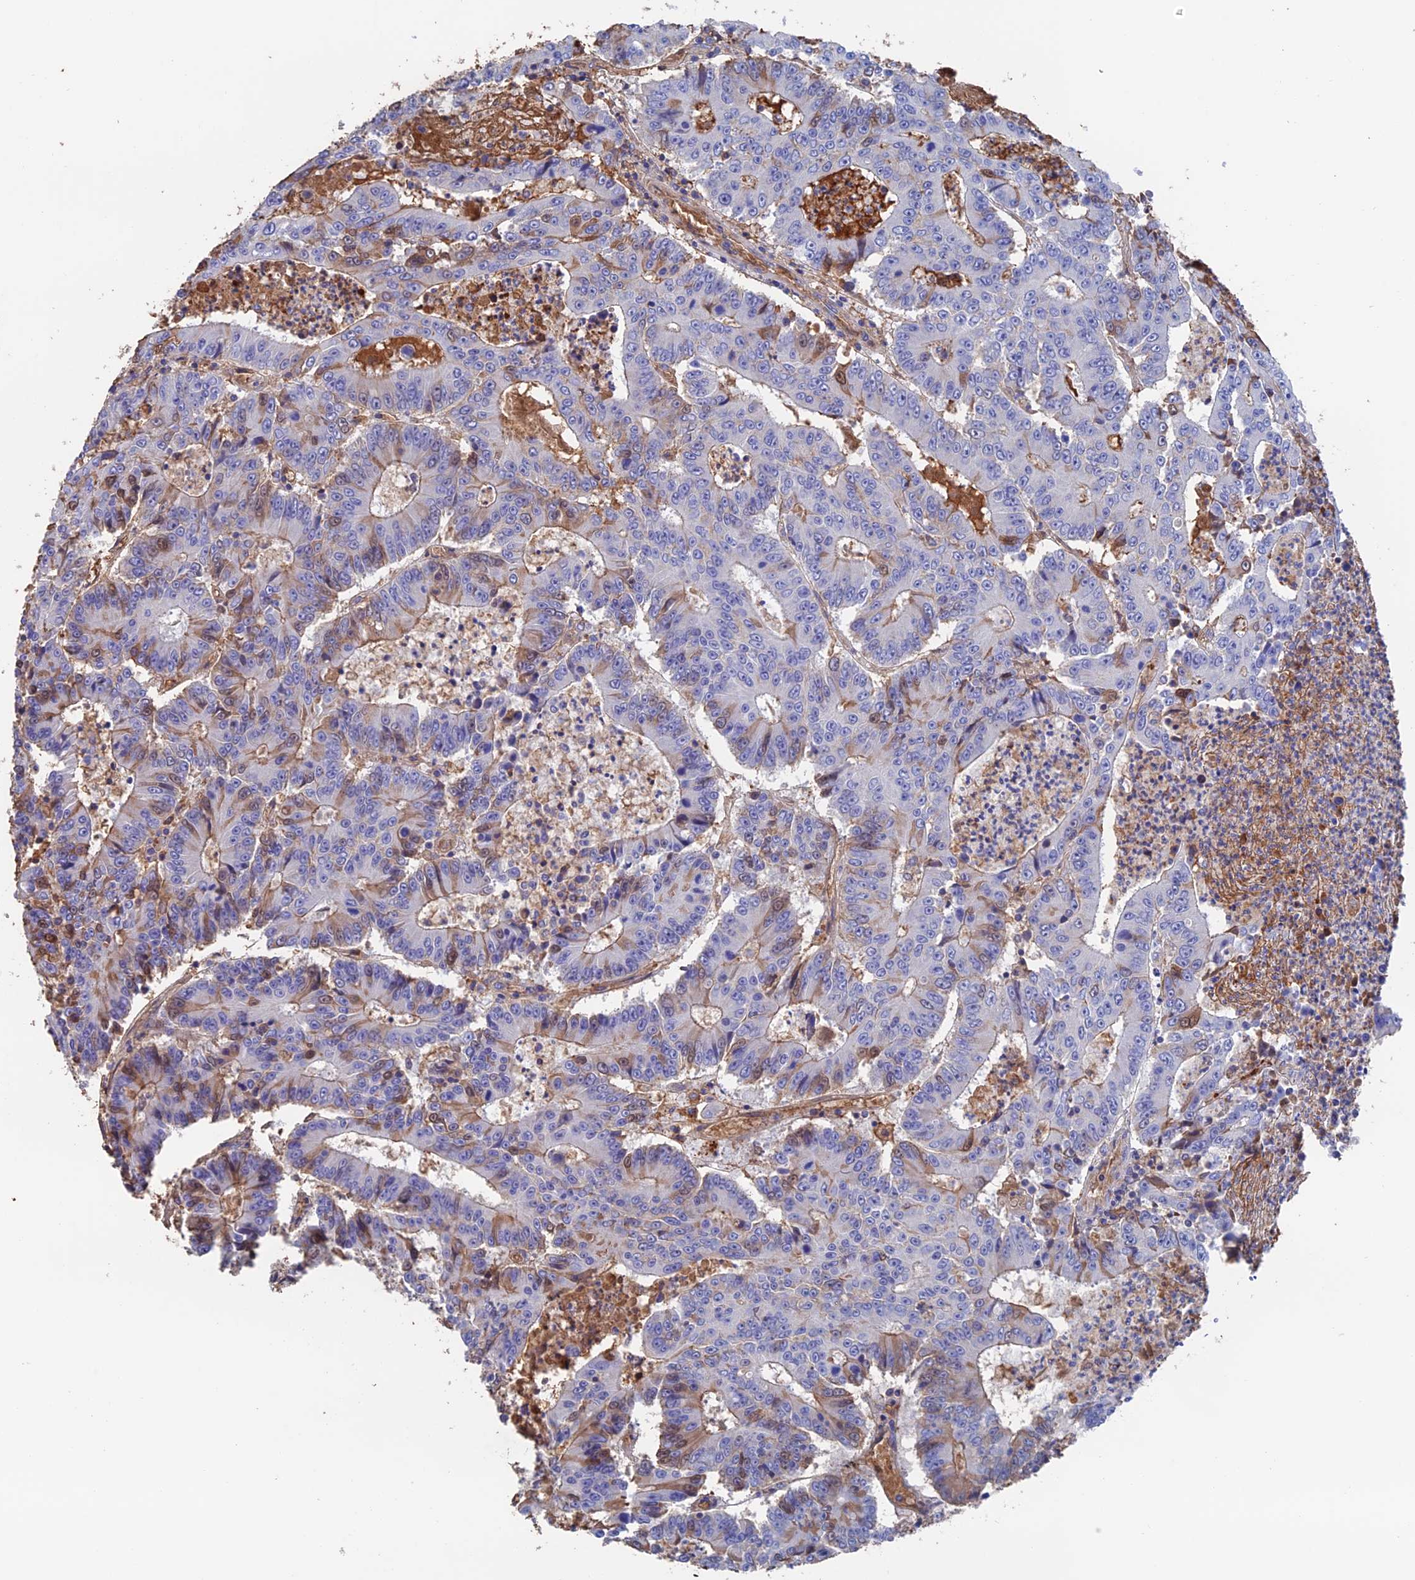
{"staining": {"intensity": "moderate", "quantity": "<25%", "location": "cytoplasmic/membranous,nuclear"}, "tissue": "colorectal cancer", "cell_type": "Tumor cells", "image_type": "cancer", "snomed": [{"axis": "morphology", "description": "Adenocarcinoma, NOS"}, {"axis": "topography", "description": "Colon"}], "caption": "Human colorectal adenocarcinoma stained with a brown dye shows moderate cytoplasmic/membranous and nuclear positive expression in about <25% of tumor cells.", "gene": "HPF1", "patient": {"sex": "male", "age": 83}}